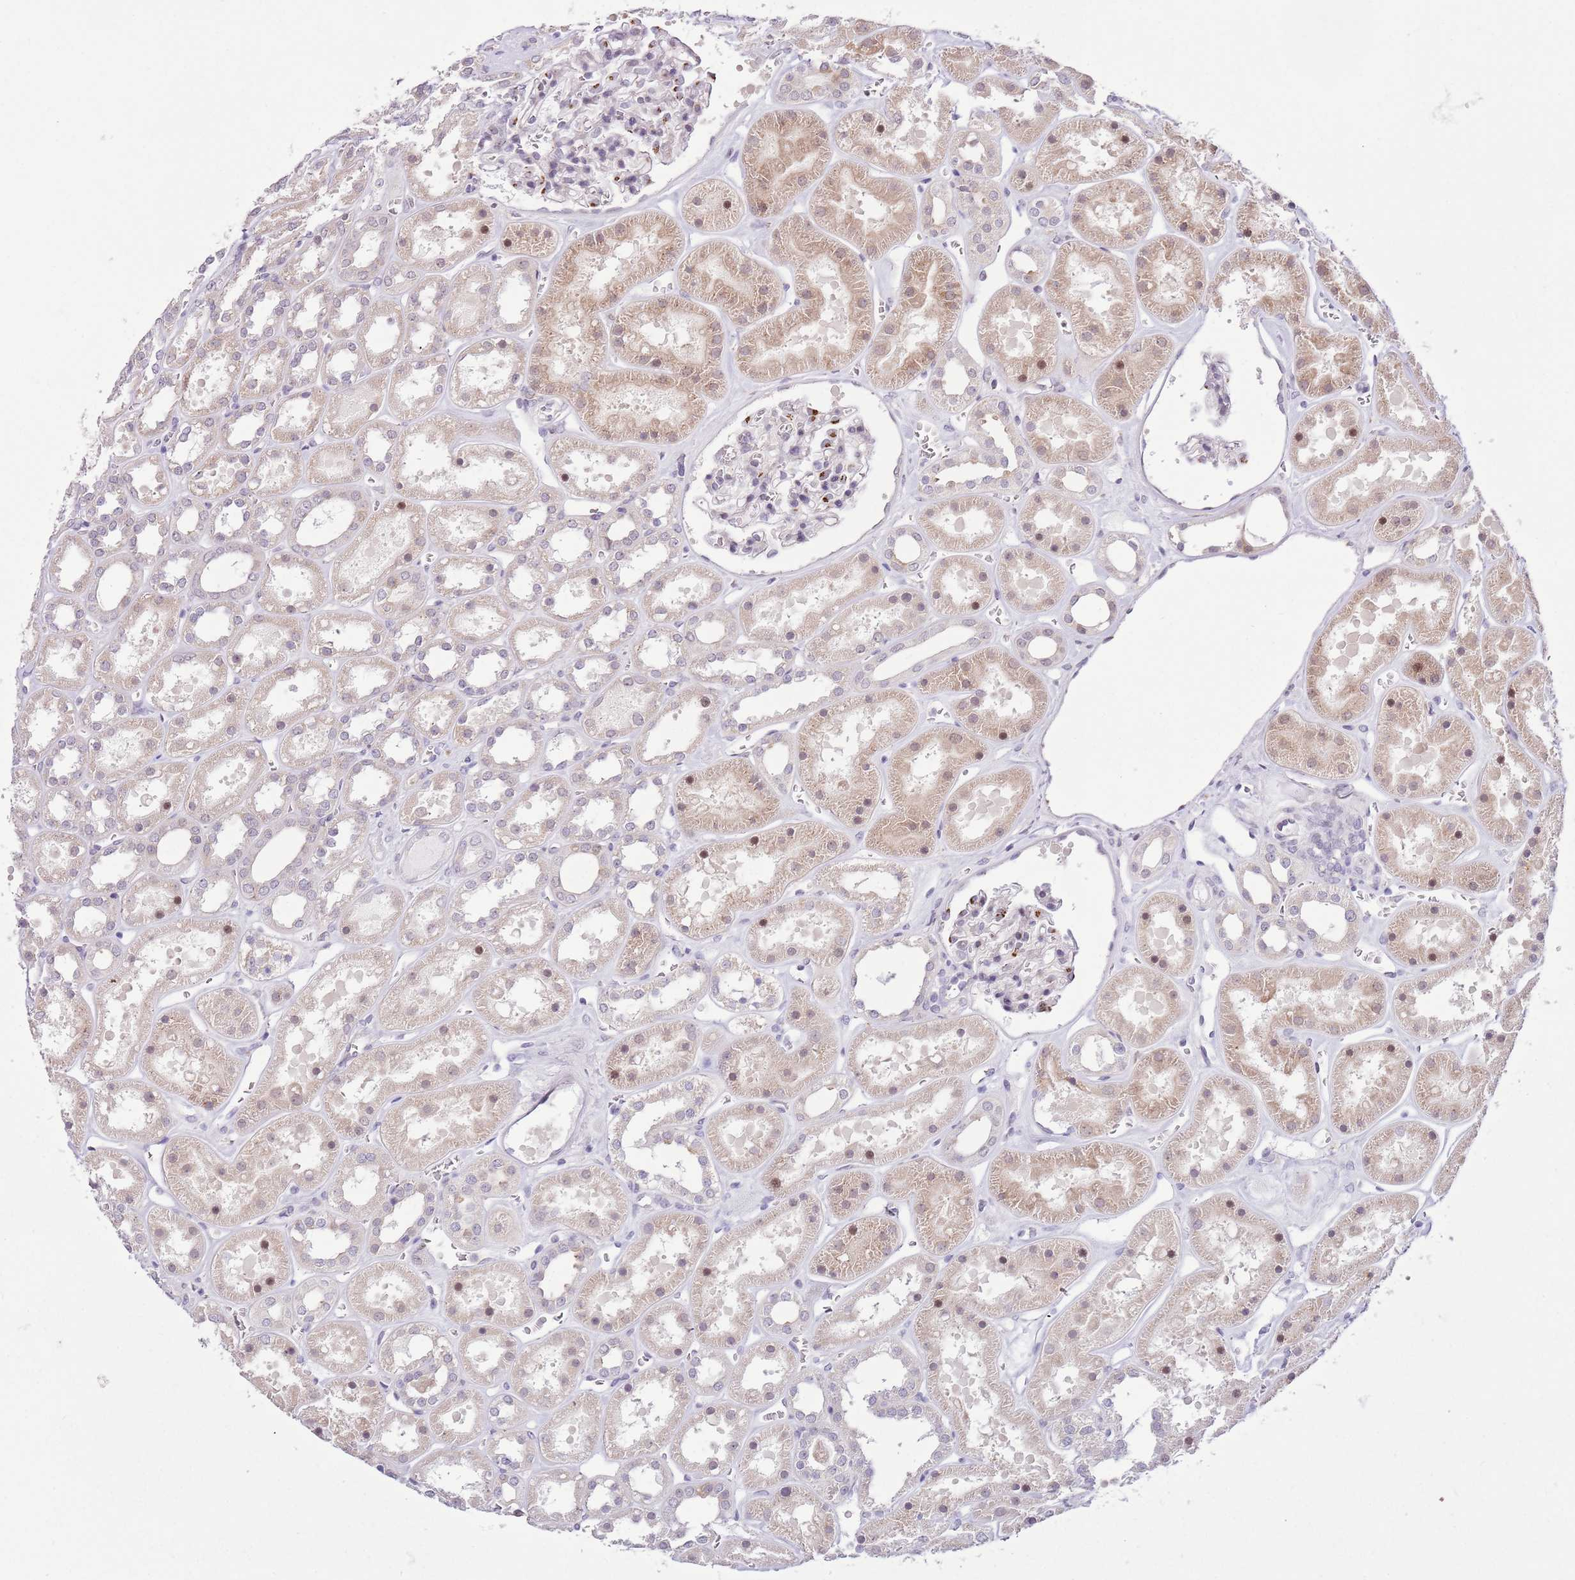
{"staining": {"intensity": "weak", "quantity": "<25%", "location": "nuclear"}, "tissue": "kidney", "cell_type": "Cells in glomeruli", "image_type": "normal", "snomed": [{"axis": "morphology", "description": "Normal tissue, NOS"}, {"axis": "topography", "description": "Kidney"}], "caption": "Immunohistochemical staining of normal kidney shows no significant staining in cells in glomeruli.", "gene": "ZNF576", "patient": {"sex": "female", "age": 41}}